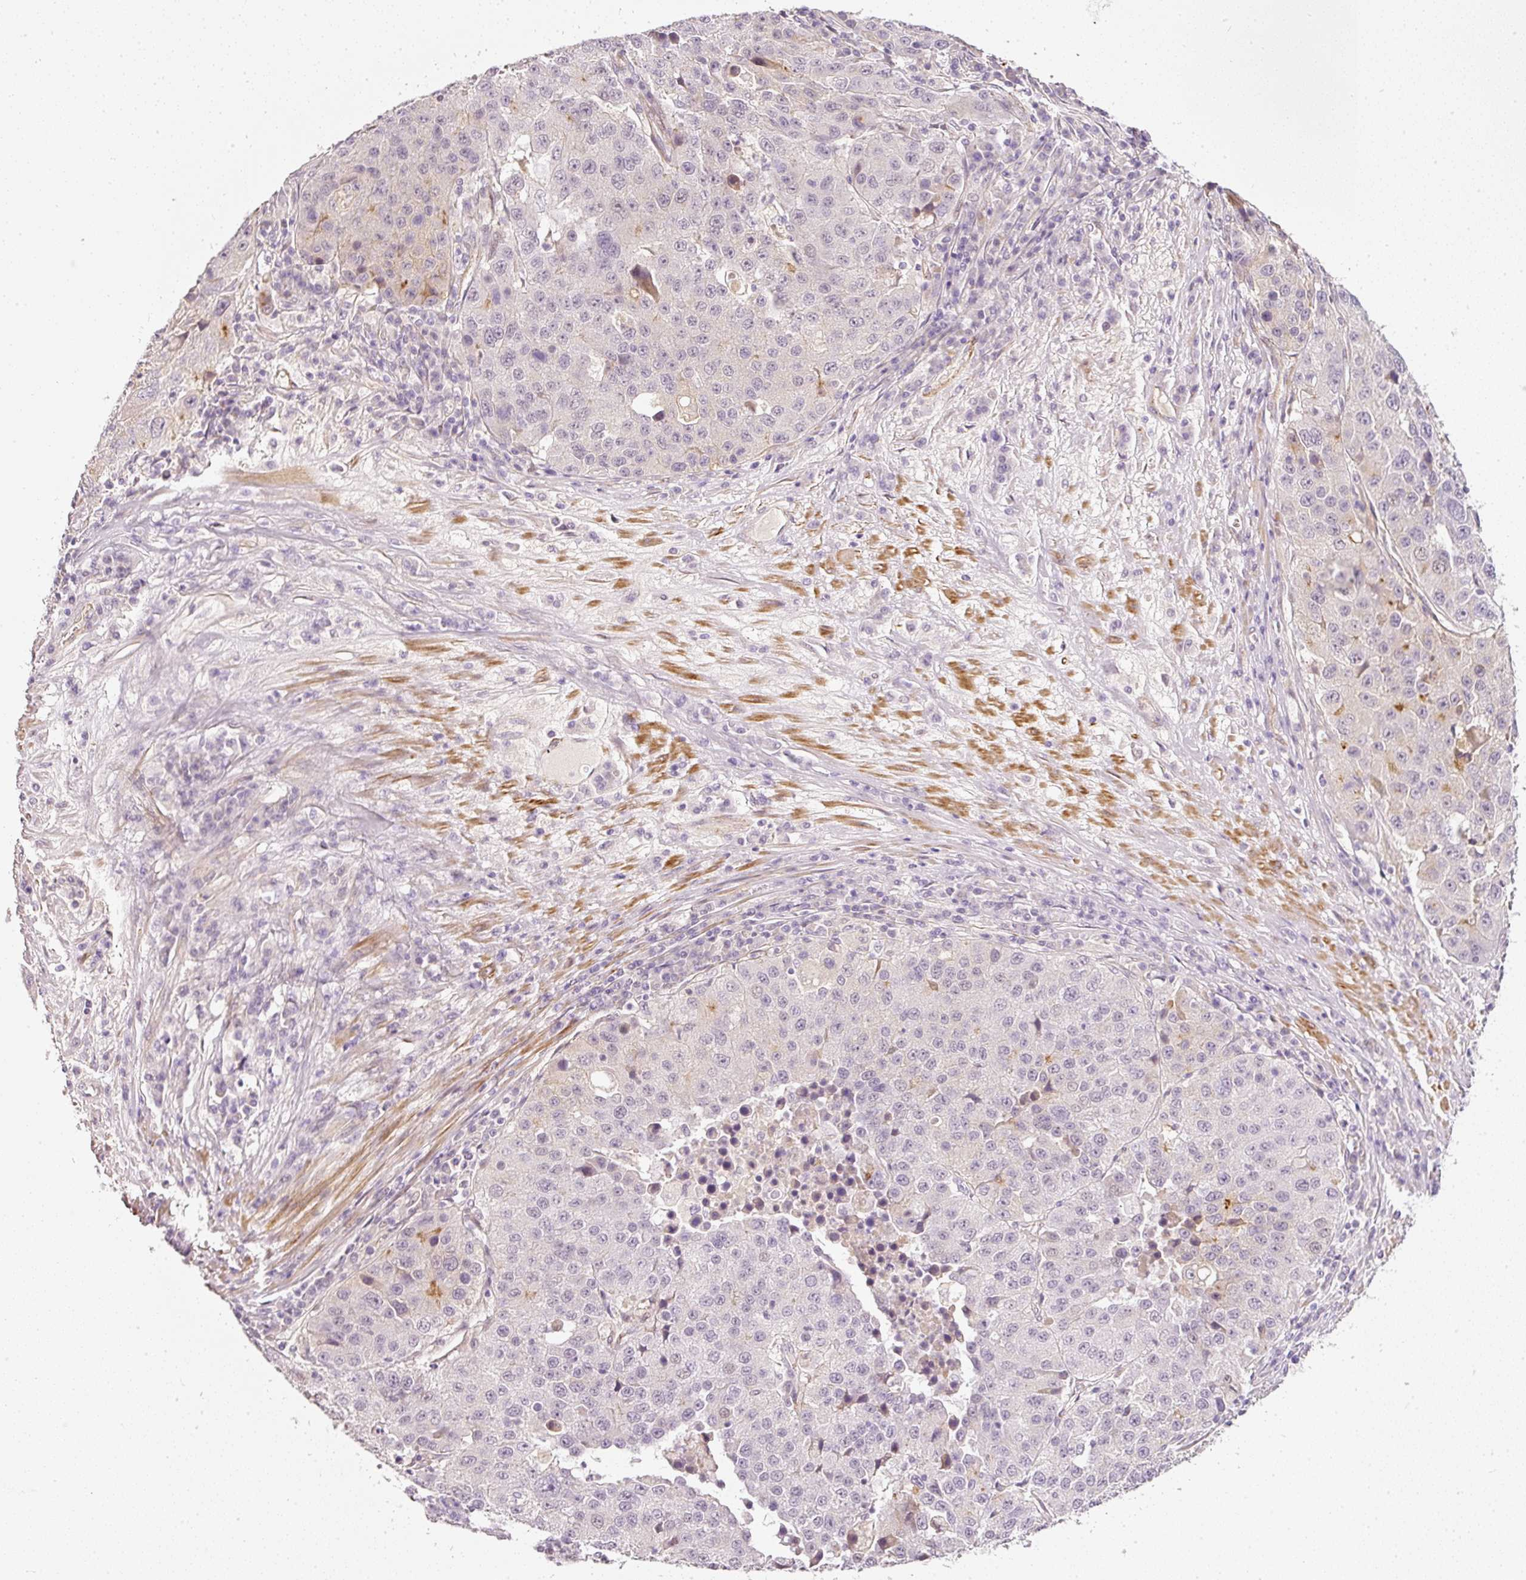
{"staining": {"intensity": "negative", "quantity": "none", "location": "none"}, "tissue": "stomach cancer", "cell_type": "Tumor cells", "image_type": "cancer", "snomed": [{"axis": "morphology", "description": "Adenocarcinoma, NOS"}, {"axis": "topography", "description": "Stomach"}], "caption": "Photomicrograph shows no significant protein staining in tumor cells of stomach adenocarcinoma.", "gene": "TOGARAM1", "patient": {"sex": "male", "age": 71}}